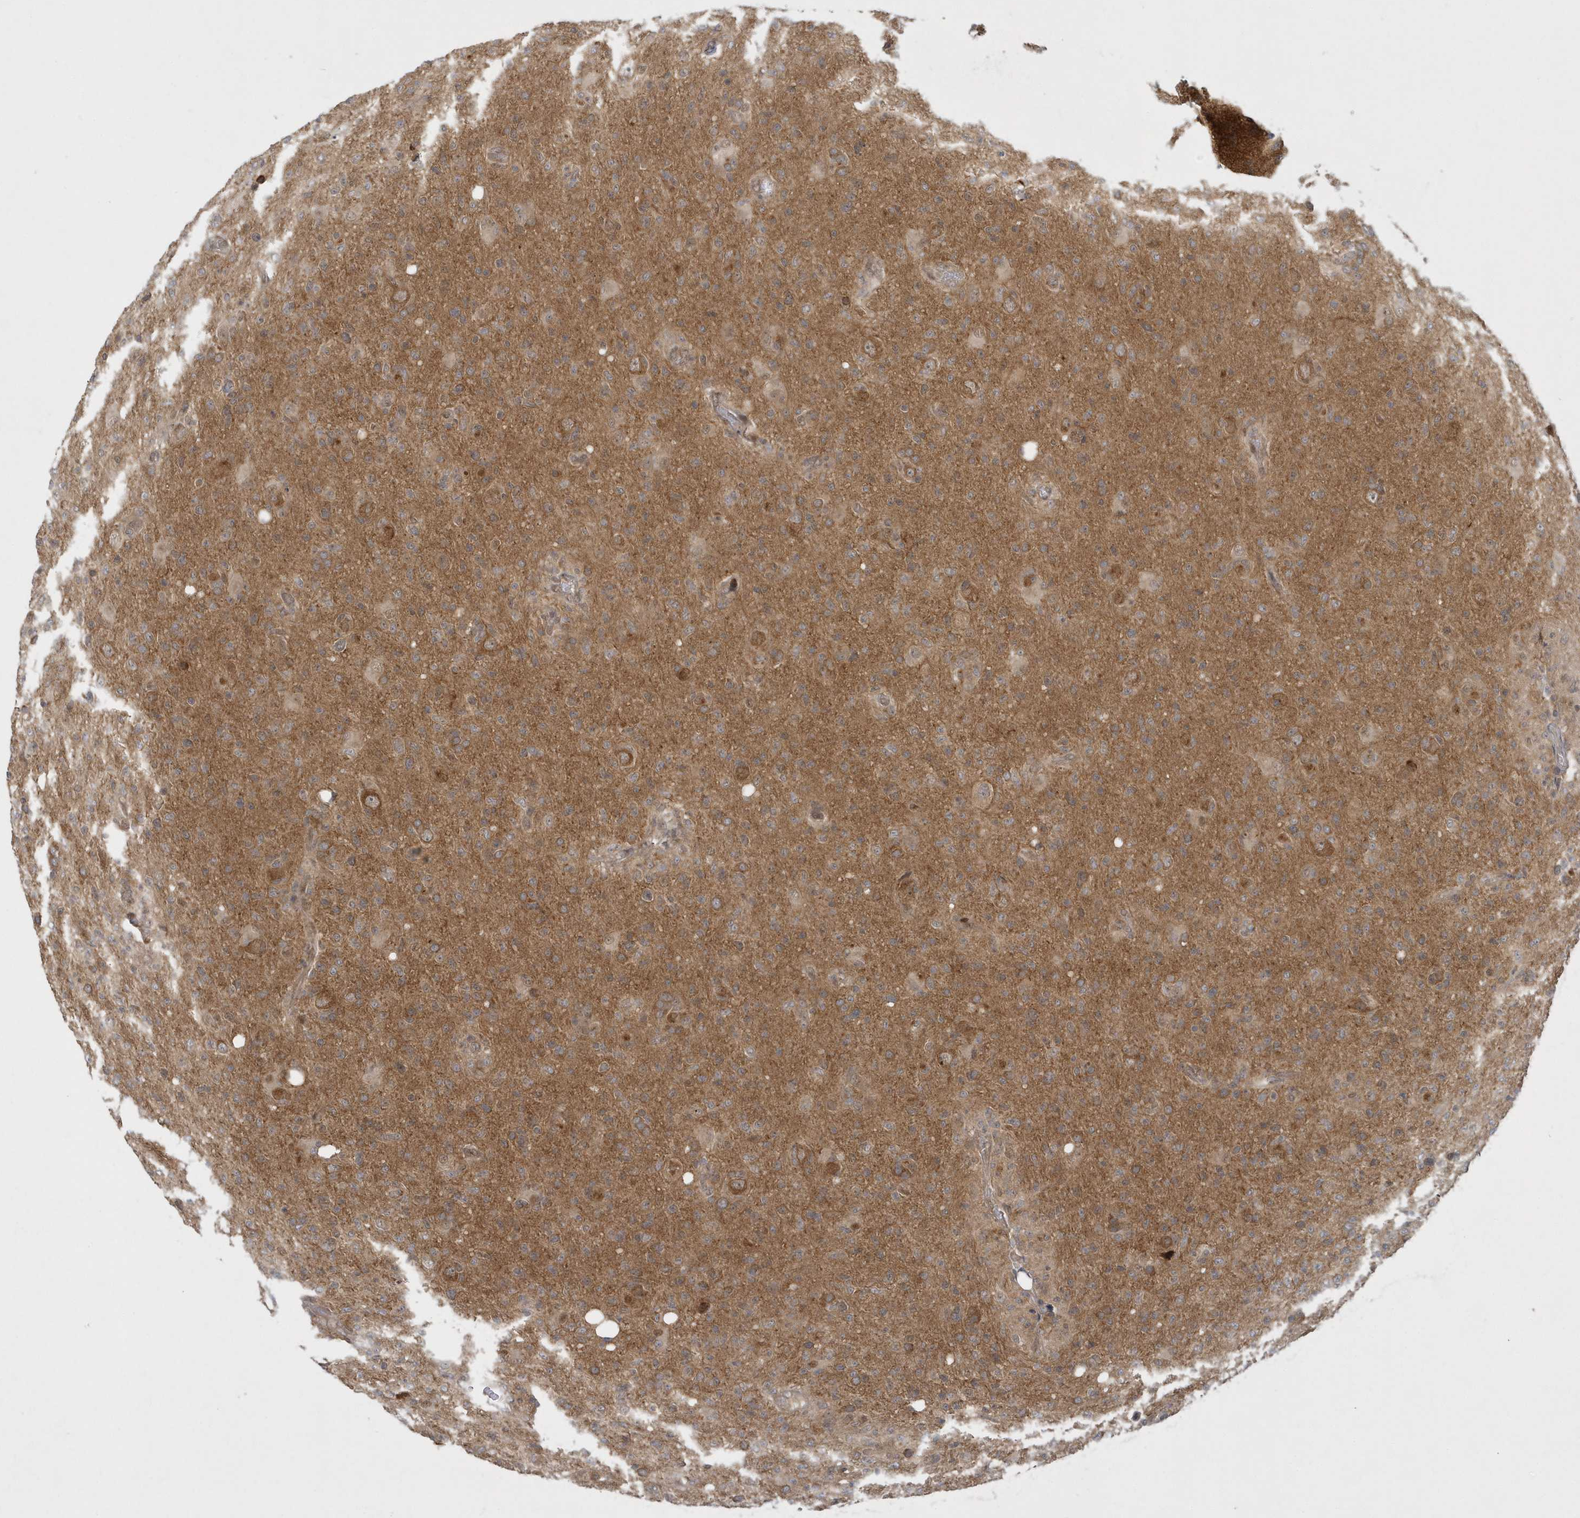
{"staining": {"intensity": "weak", "quantity": "25%-75%", "location": "cytoplasmic/membranous"}, "tissue": "glioma", "cell_type": "Tumor cells", "image_type": "cancer", "snomed": [{"axis": "morphology", "description": "Glioma, malignant, High grade"}, {"axis": "topography", "description": "Brain"}], "caption": "This photomicrograph shows glioma stained with IHC to label a protein in brown. The cytoplasmic/membranous of tumor cells show weak positivity for the protein. Nuclei are counter-stained blue.", "gene": "ATG4A", "patient": {"sex": "female", "age": 57}}